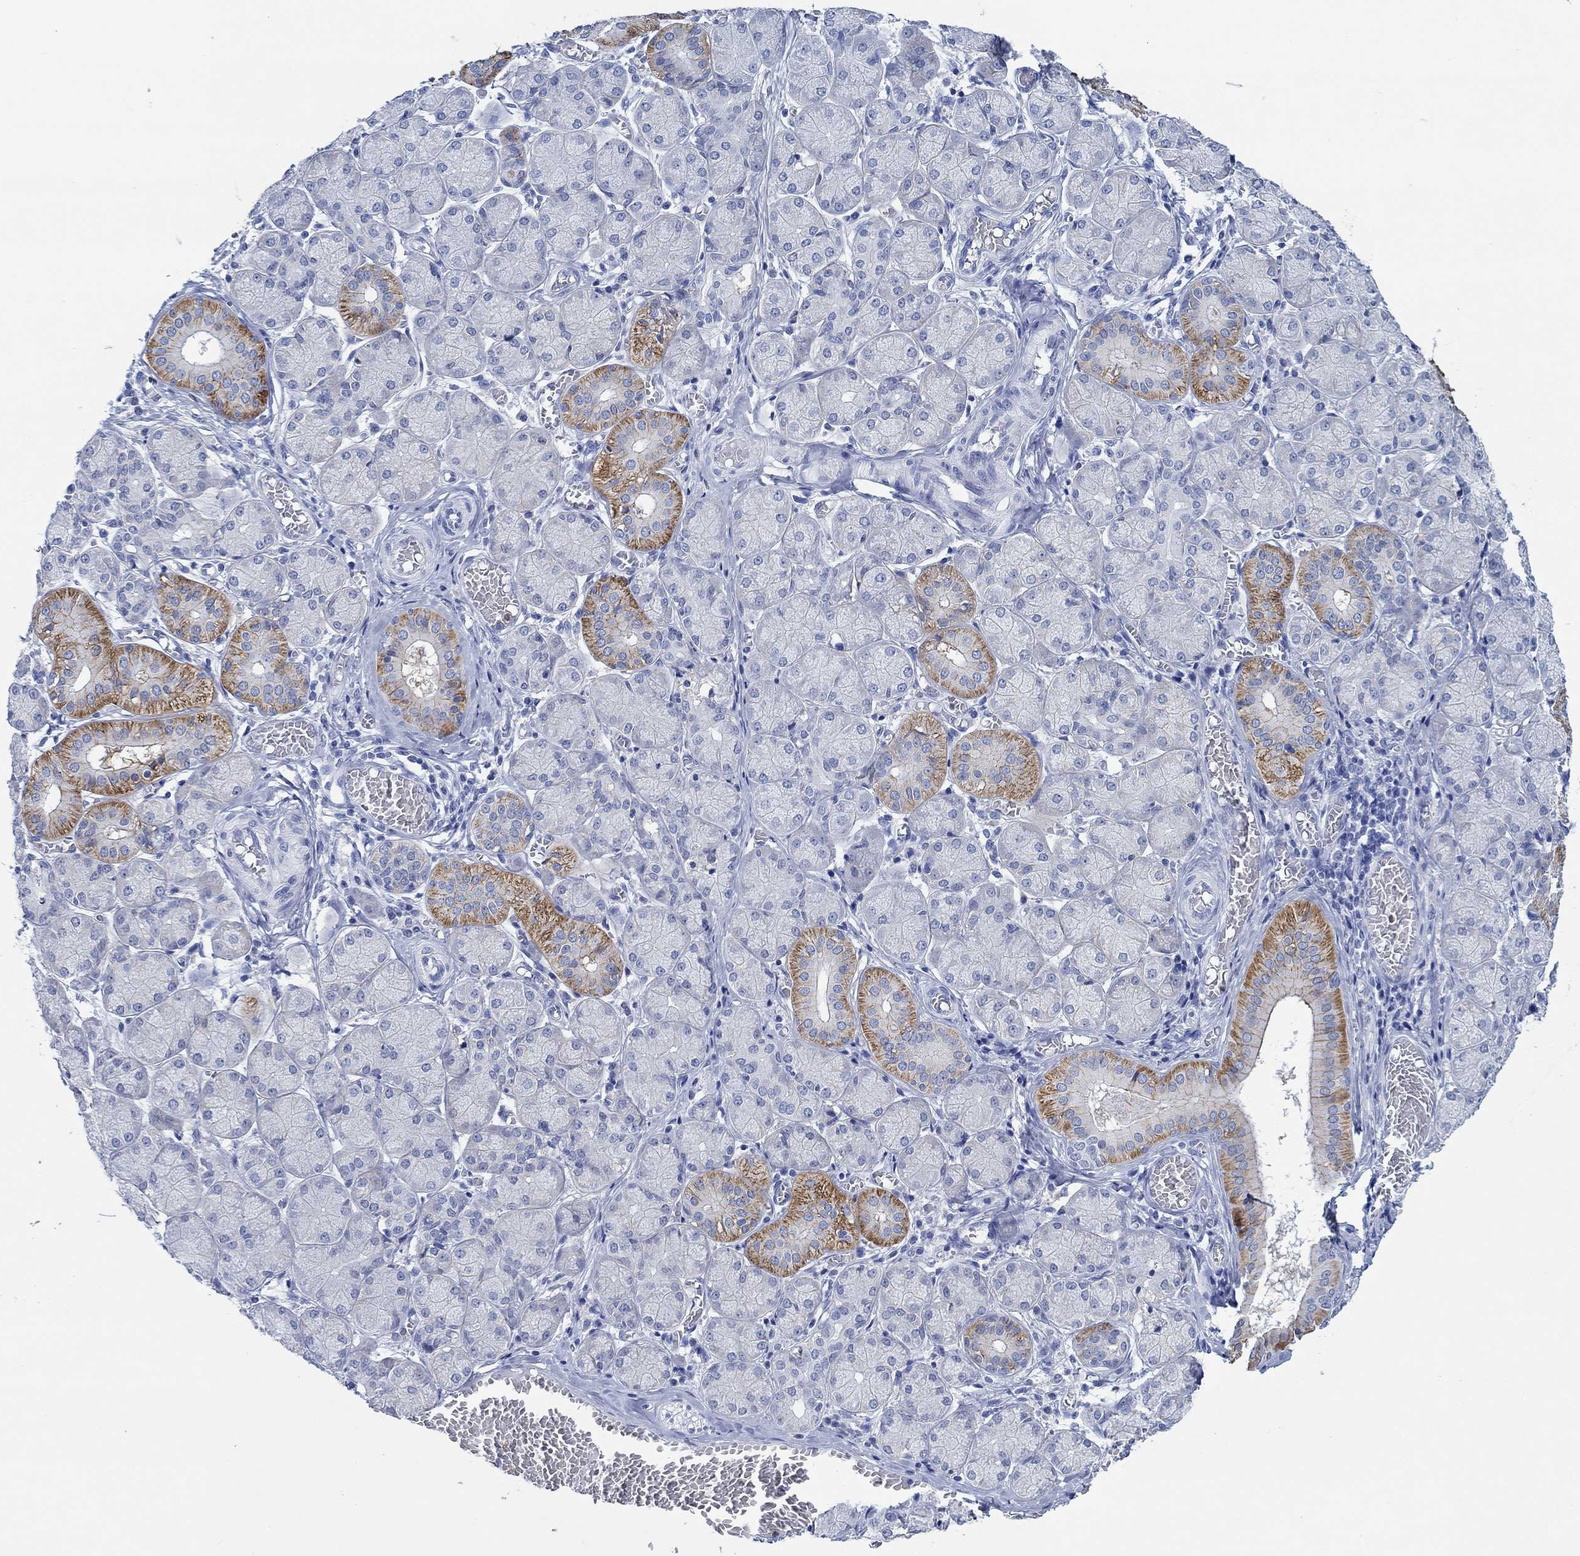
{"staining": {"intensity": "strong", "quantity": "<25%", "location": "cytoplasmic/membranous"}, "tissue": "salivary gland", "cell_type": "Glandular cells", "image_type": "normal", "snomed": [{"axis": "morphology", "description": "Normal tissue, NOS"}, {"axis": "topography", "description": "Salivary gland"}, {"axis": "topography", "description": "Peripheral nerve tissue"}], "caption": "Salivary gland stained with immunohistochemistry exhibits strong cytoplasmic/membranous expression in approximately <25% of glandular cells. The staining is performed using DAB brown chromogen to label protein expression. The nuclei are counter-stained blue using hematoxylin.", "gene": "ZNF671", "patient": {"sex": "female", "age": 24}}